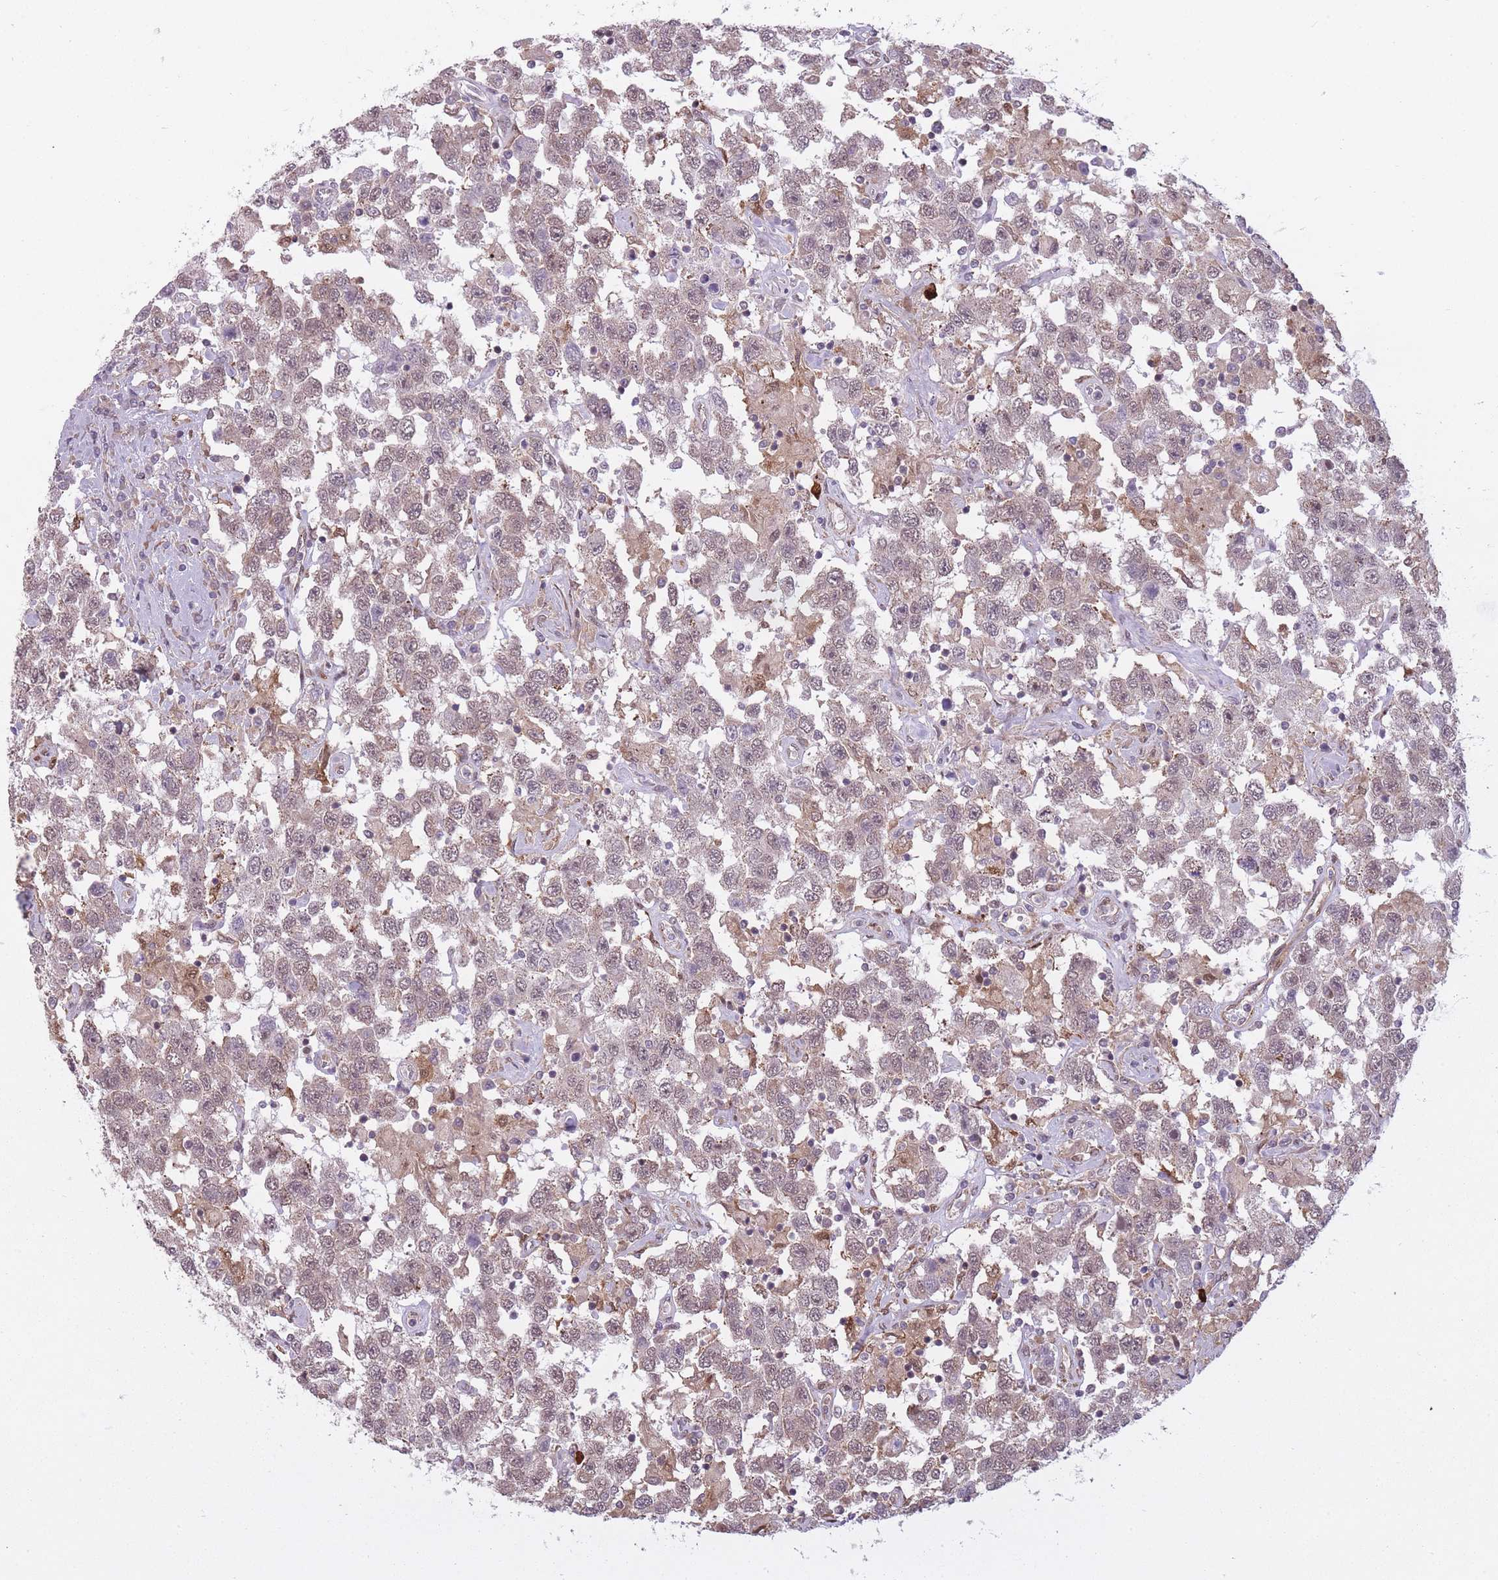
{"staining": {"intensity": "weak", "quantity": "<25%", "location": "cytoplasmic/membranous,nuclear"}, "tissue": "testis cancer", "cell_type": "Tumor cells", "image_type": "cancer", "snomed": [{"axis": "morphology", "description": "Seminoma, NOS"}, {"axis": "topography", "description": "Testis"}], "caption": "IHC histopathology image of neoplastic tissue: testis cancer (seminoma) stained with DAB exhibits no significant protein positivity in tumor cells.", "gene": "LGALS9", "patient": {"sex": "male", "age": 41}}